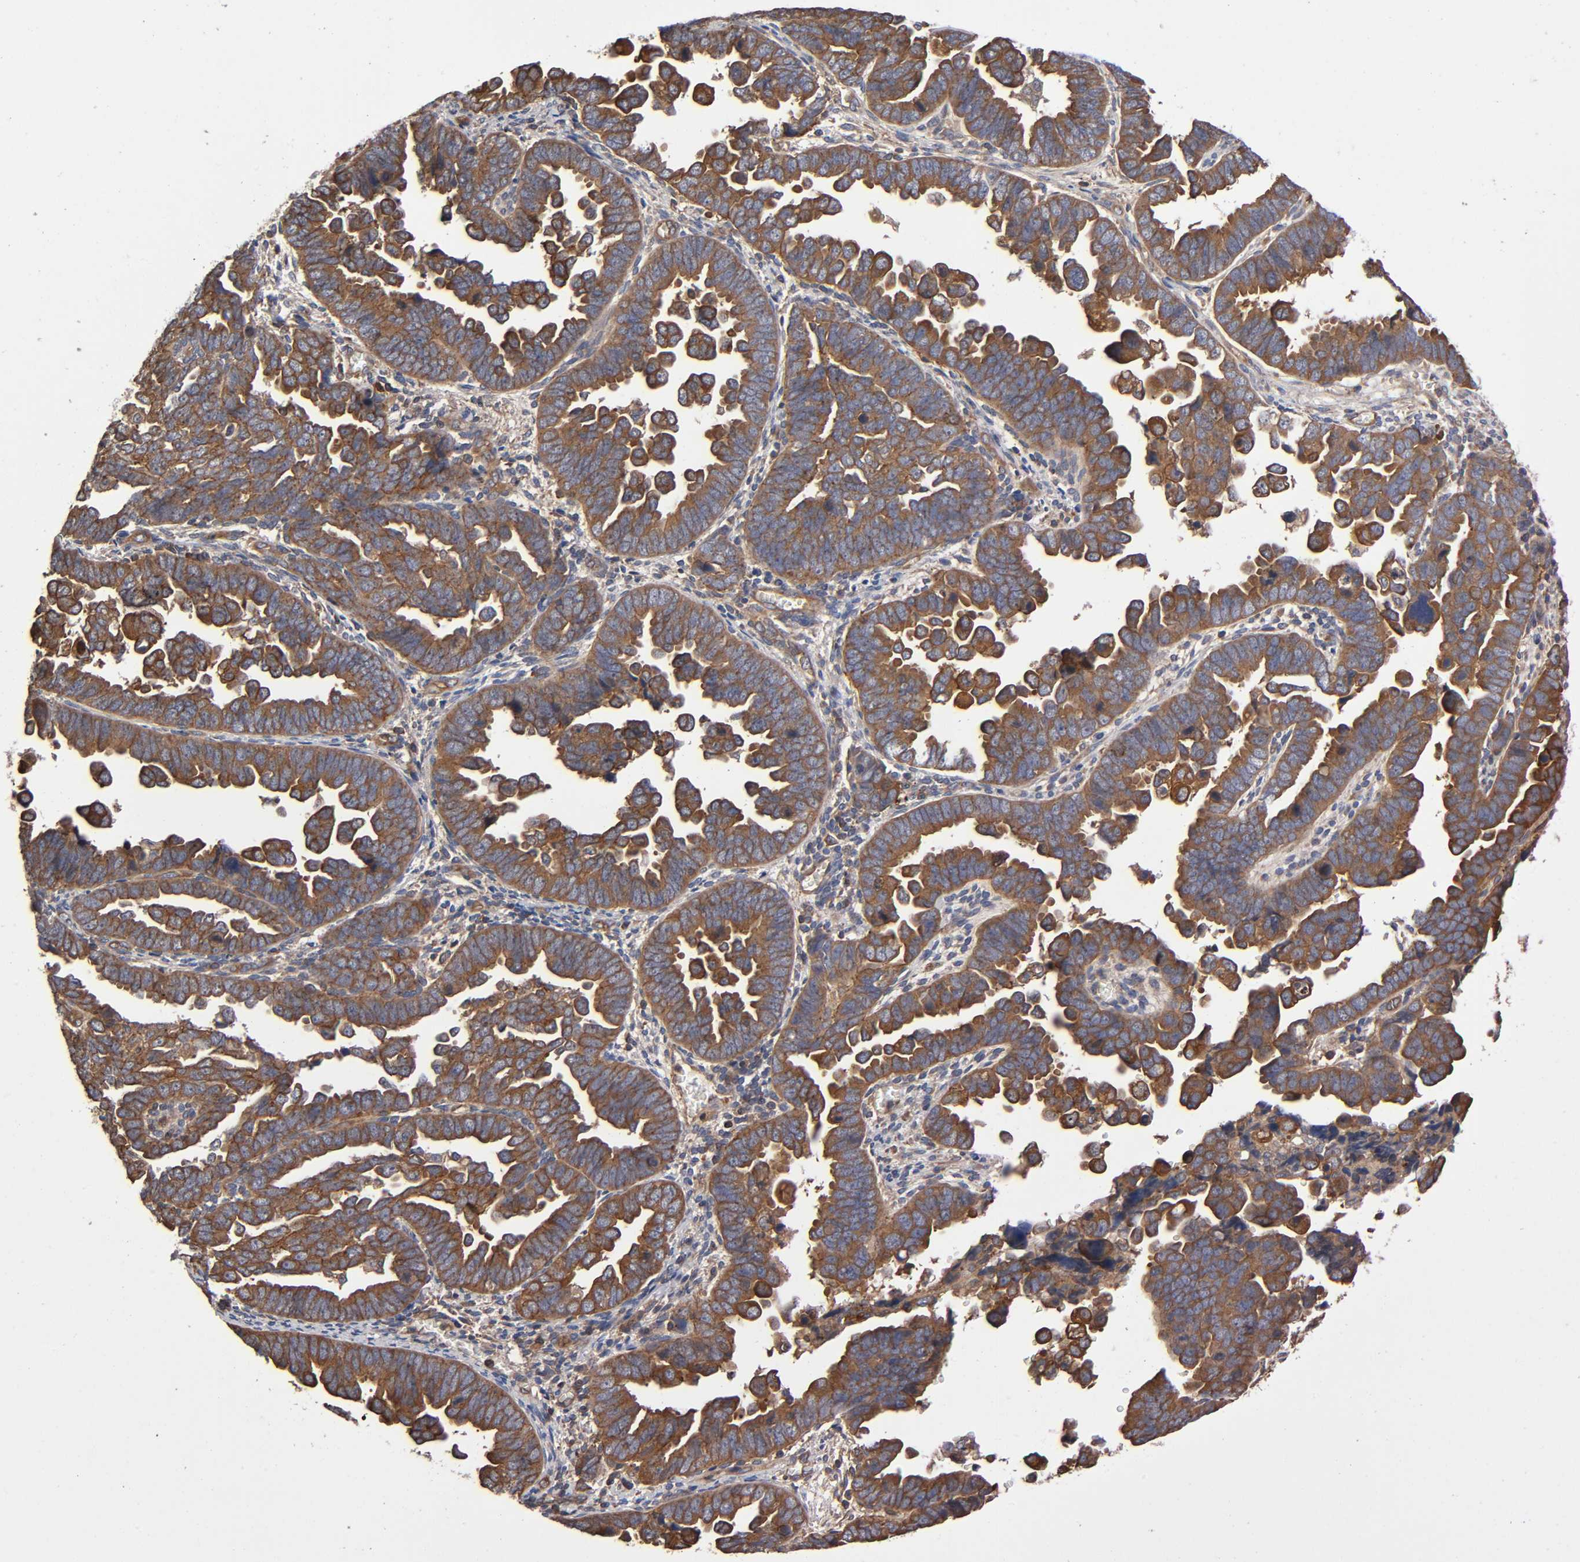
{"staining": {"intensity": "strong", "quantity": ">75%", "location": "cytoplasmic/membranous"}, "tissue": "endometrial cancer", "cell_type": "Tumor cells", "image_type": "cancer", "snomed": [{"axis": "morphology", "description": "Adenocarcinoma, NOS"}, {"axis": "topography", "description": "Endometrium"}], "caption": "The immunohistochemical stain highlights strong cytoplasmic/membranous expression in tumor cells of endometrial cancer tissue. (IHC, brightfield microscopy, high magnification).", "gene": "LAMTOR2", "patient": {"sex": "female", "age": 75}}